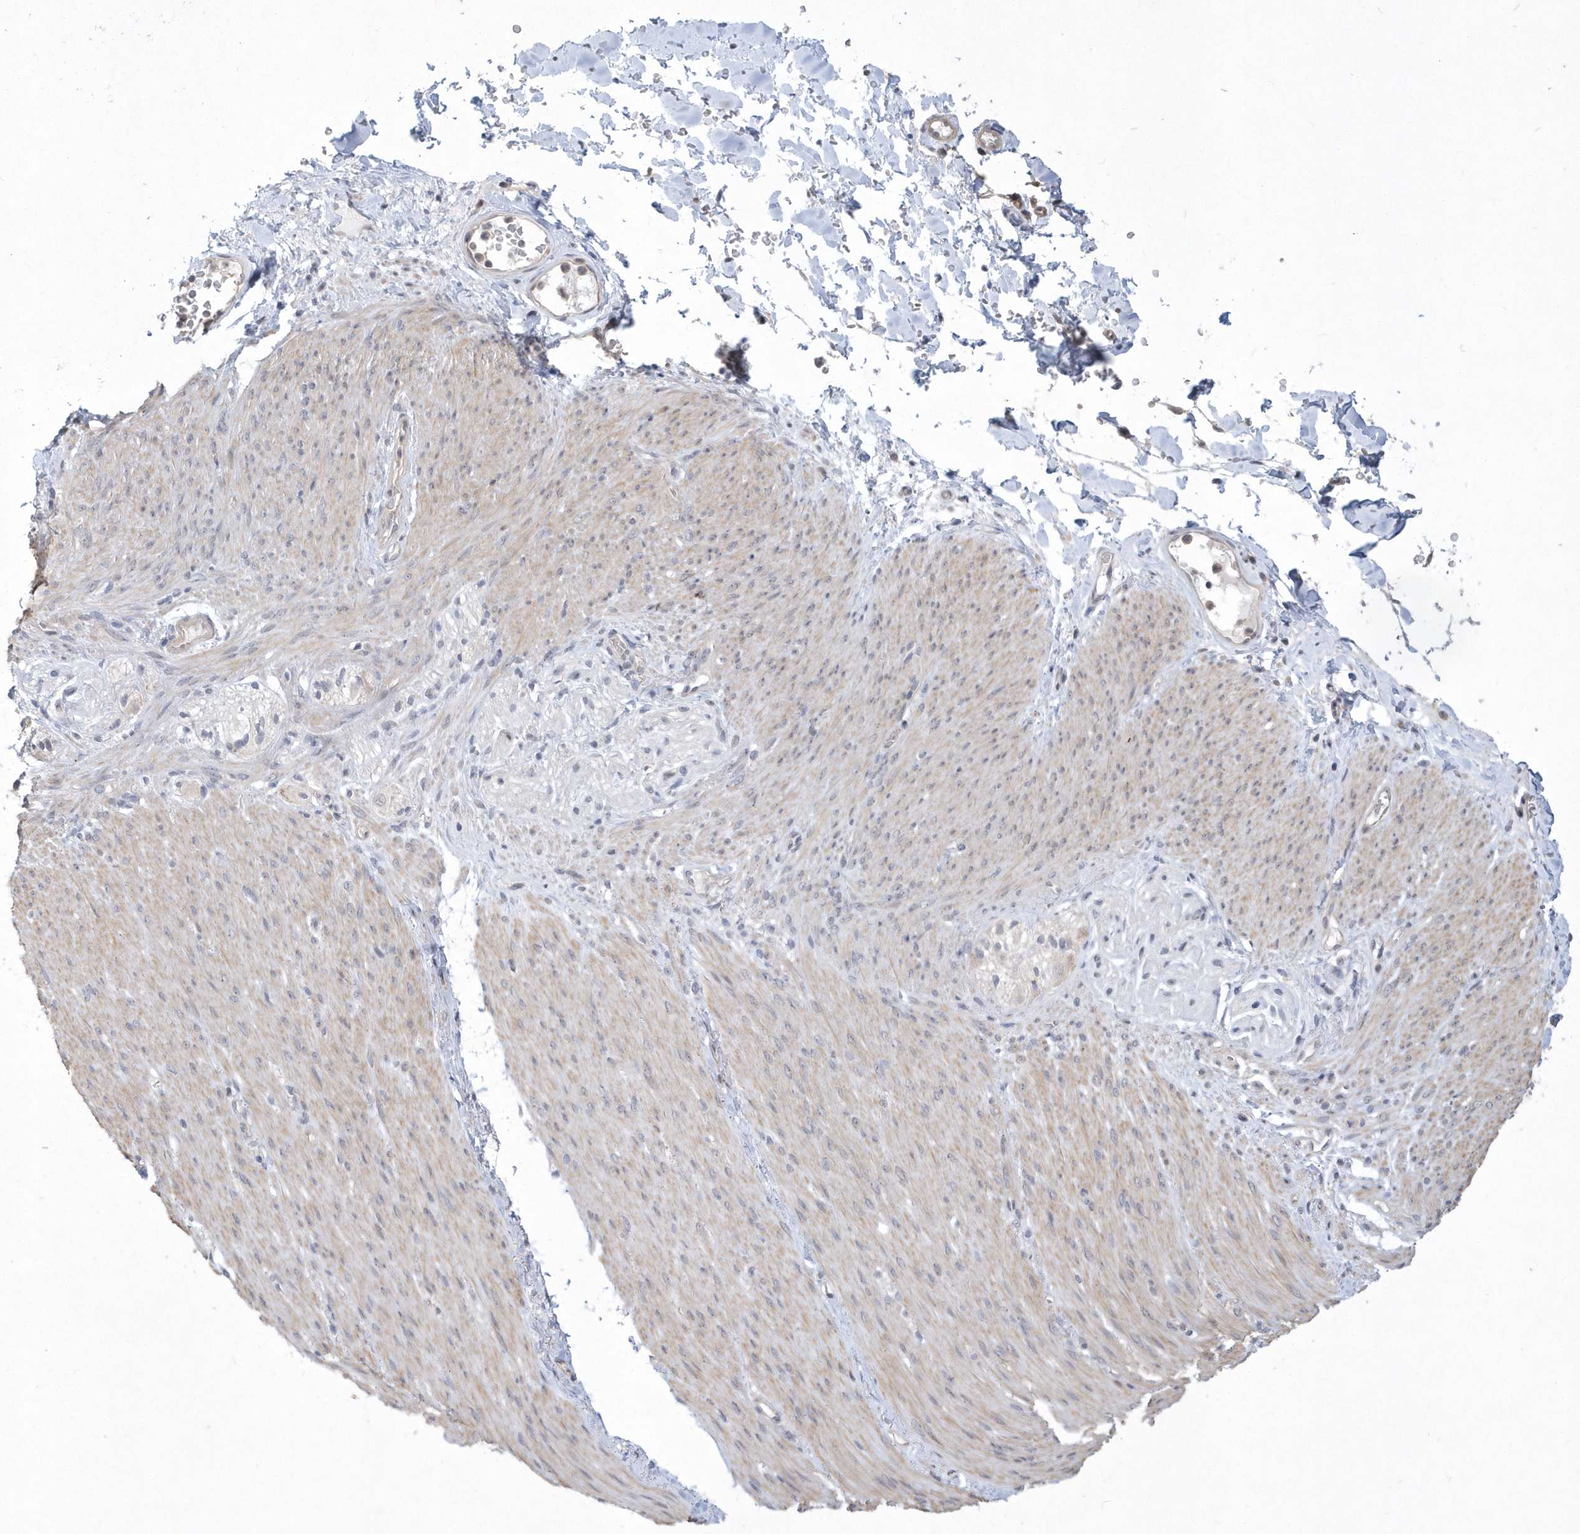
{"staining": {"intensity": "negative", "quantity": "none", "location": "none"}, "tissue": "adipose tissue", "cell_type": "Adipocytes", "image_type": "normal", "snomed": [{"axis": "morphology", "description": "Normal tissue, NOS"}, {"axis": "topography", "description": "Colon"}, {"axis": "topography", "description": "Peripheral nerve tissue"}], "caption": "DAB immunohistochemical staining of normal human adipose tissue reveals no significant staining in adipocytes. (Brightfield microscopy of DAB IHC at high magnification).", "gene": "TSPEAR", "patient": {"sex": "female", "age": 61}}